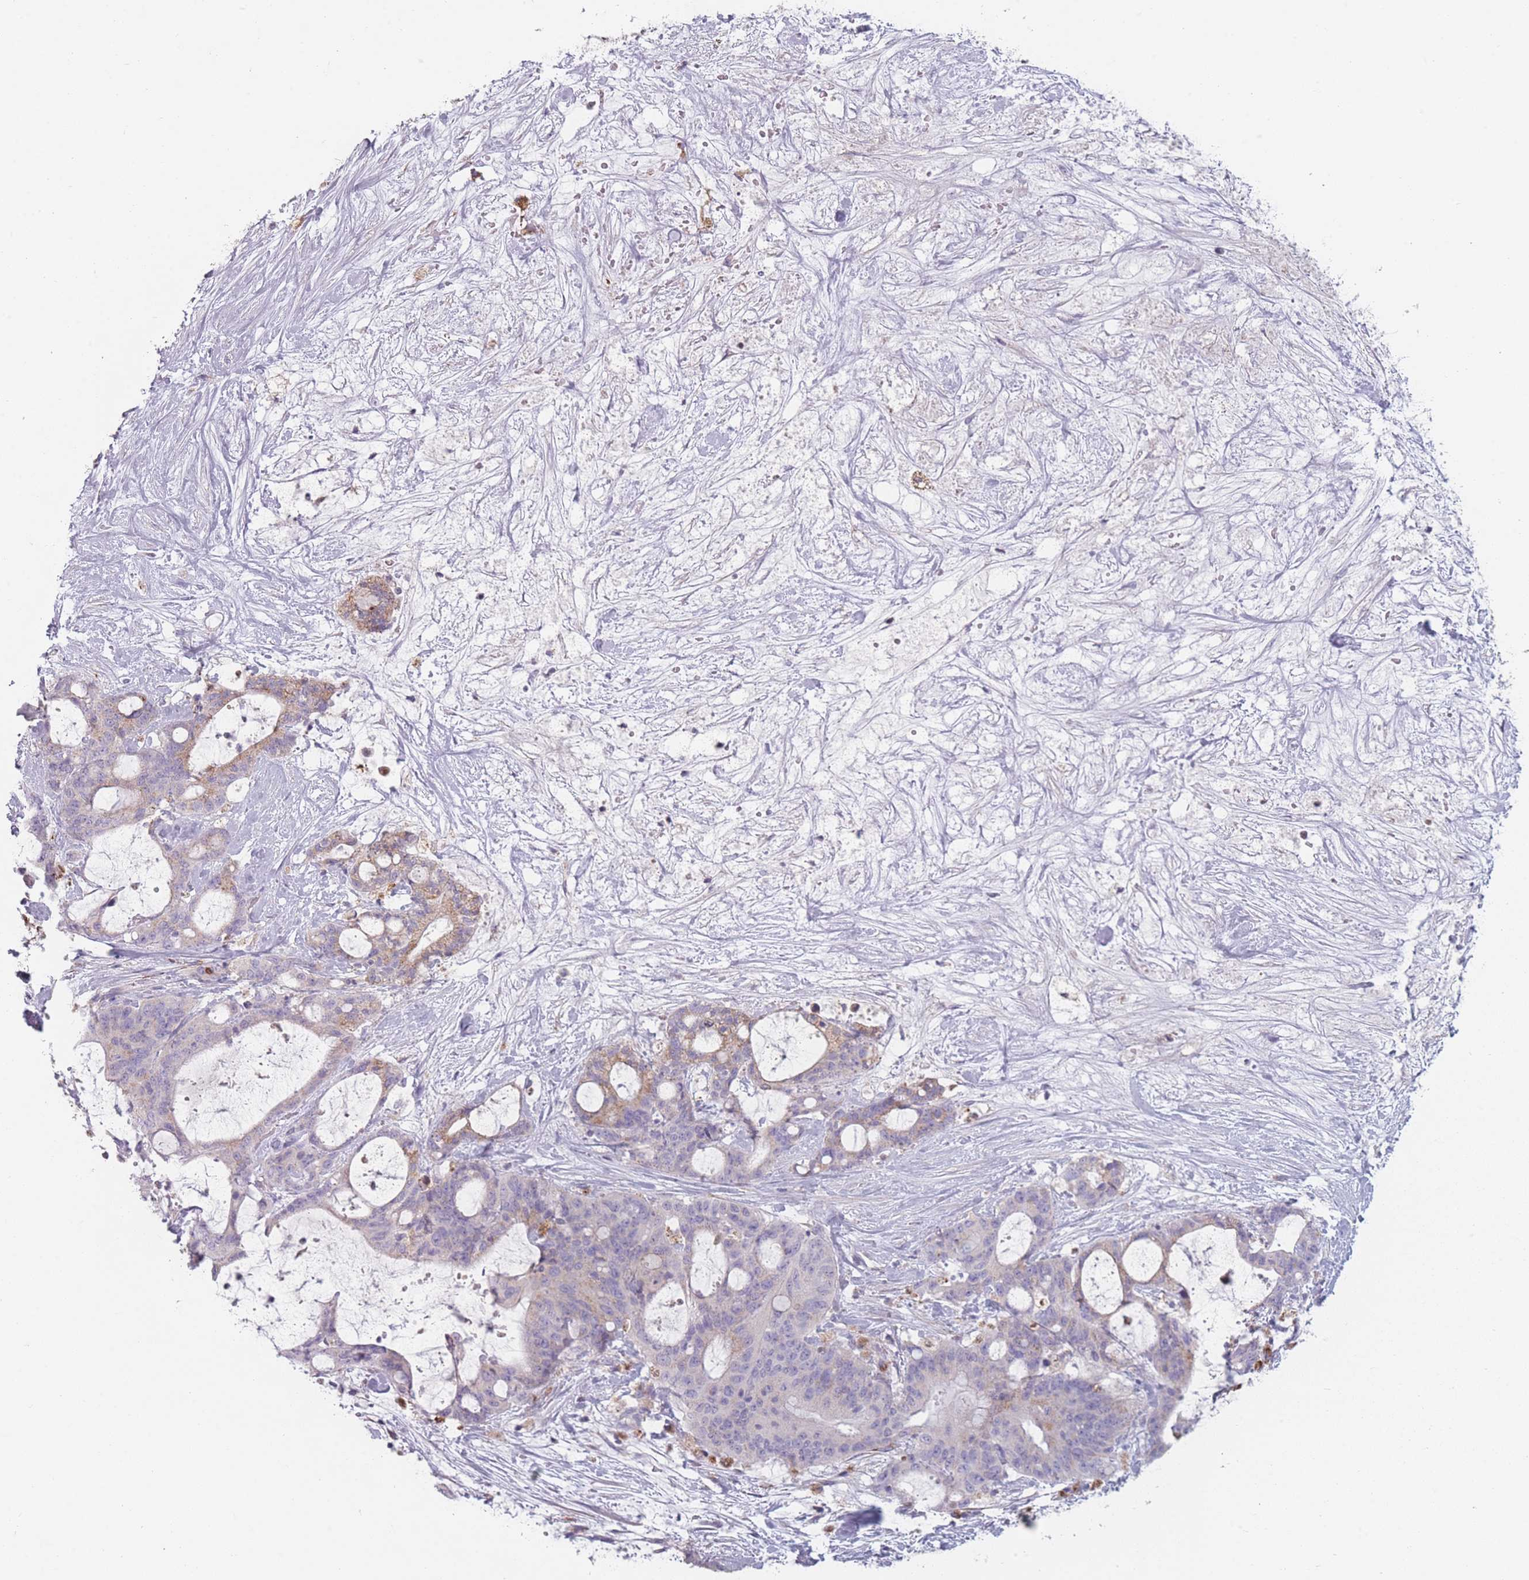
{"staining": {"intensity": "moderate", "quantity": "<25%", "location": "cytoplasmic/membranous"}, "tissue": "liver cancer", "cell_type": "Tumor cells", "image_type": "cancer", "snomed": [{"axis": "morphology", "description": "Normal tissue, NOS"}, {"axis": "morphology", "description": "Cholangiocarcinoma"}, {"axis": "topography", "description": "Liver"}, {"axis": "topography", "description": "Peripheral nerve tissue"}], "caption": "The immunohistochemical stain shows moderate cytoplasmic/membranous expression in tumor cells of liver cholangiocarcinoma tissue.", "gene": "PEX11B", "patient": {"sex": "female", "age": 73}}